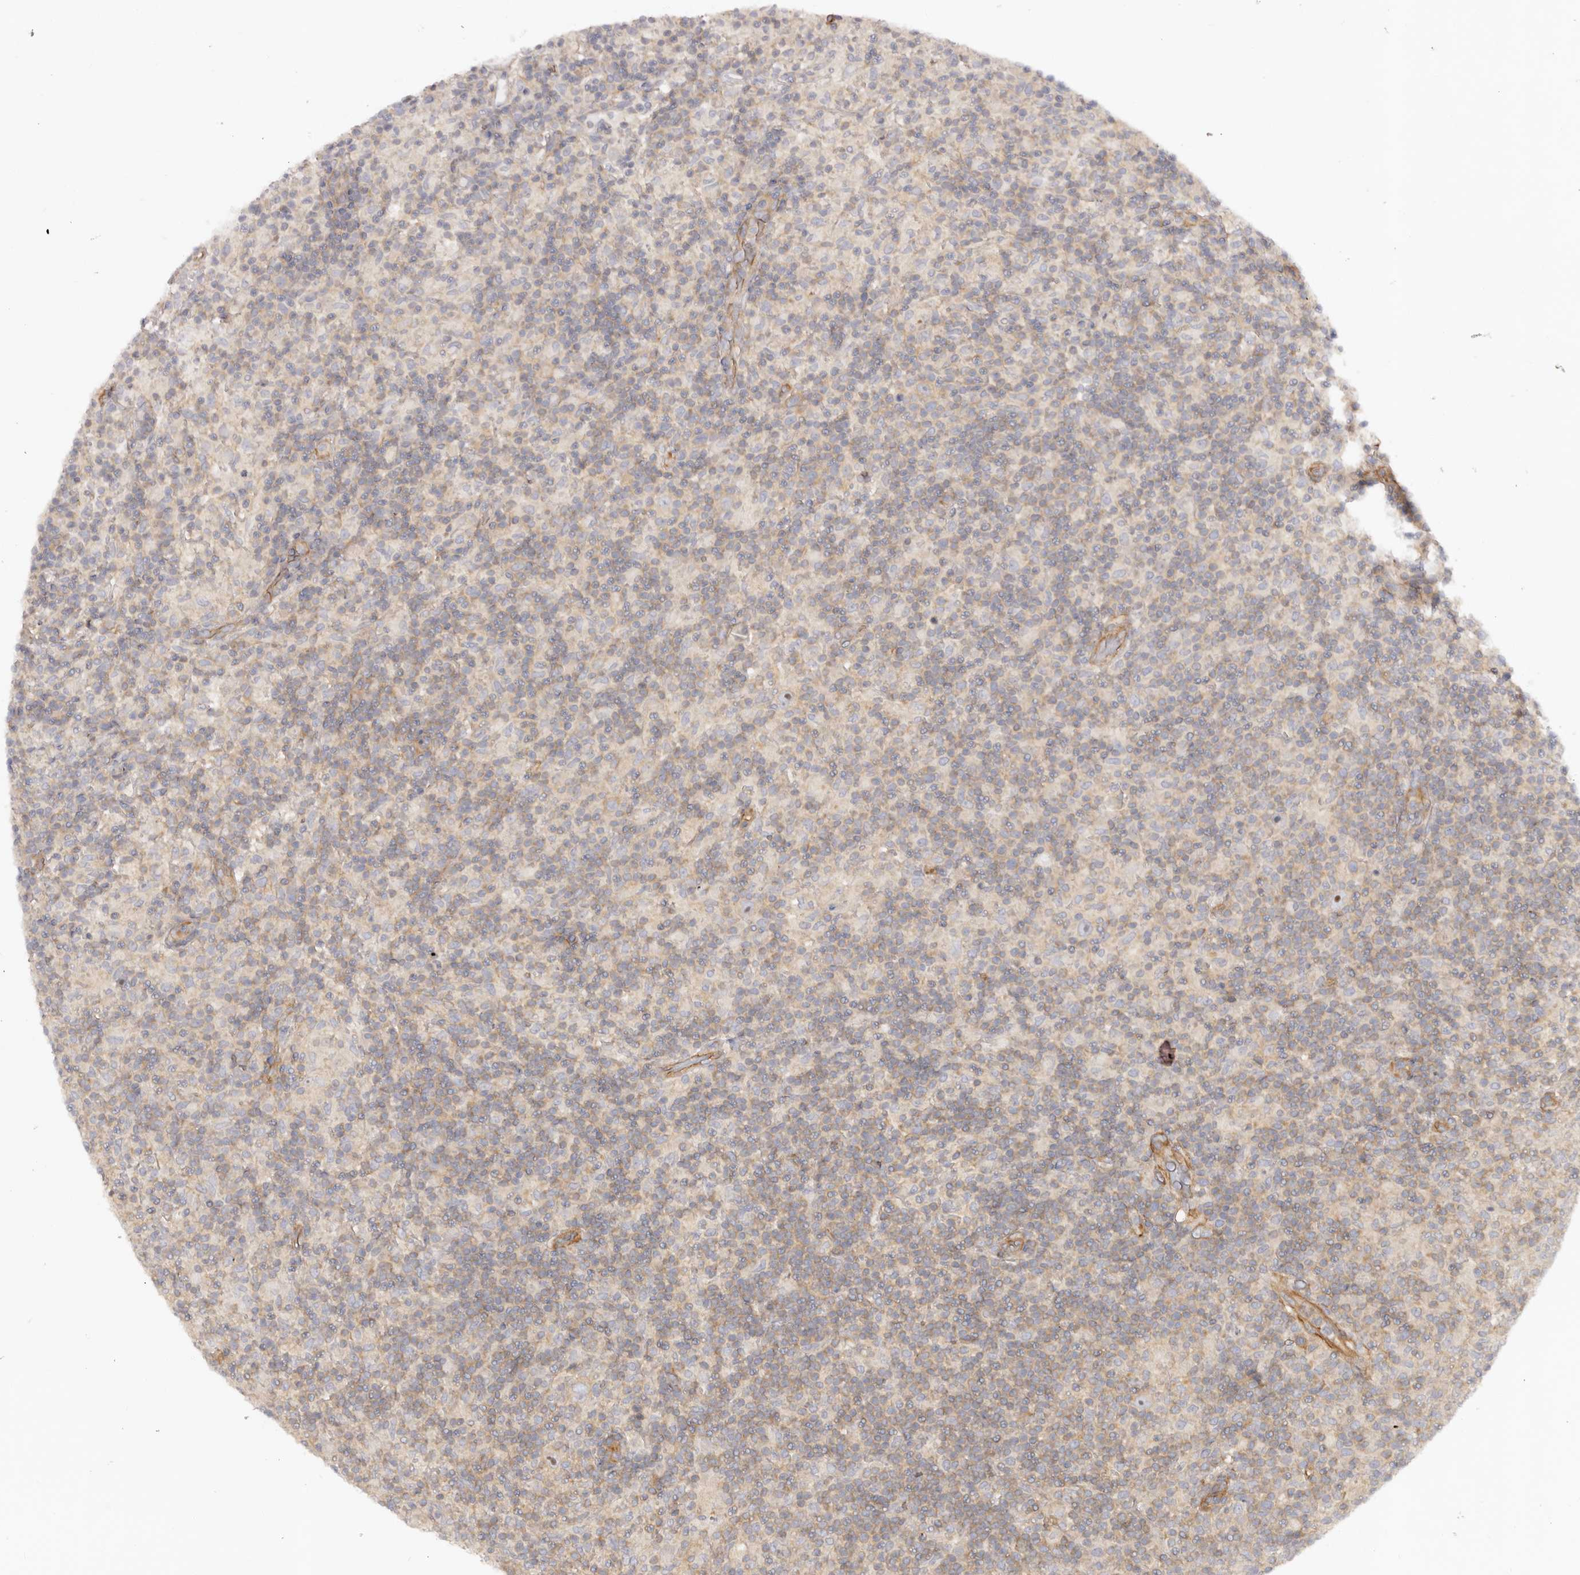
{"staining": {"intensity": "negative", "quantity": "none", "location": "none"}, "tissue": "lymphoma", "cell_type": "Tumor cells", "image_type": "cancer", "snomed": [{"axis": "morphology", "description": "Hodgkin's disease, NOS"}, {"axis": "topography", "description": "Lymph node"}], "caption": "DAB (3,3'-diaminobenzidine) immunohistochemical staining of Hodgkin's disease shows no significant expression in tumor cells. (IHC, brightfield microscopy, high magnification).", "gene": "RPS6", "patient": {"sex": "male", "age": 70}}